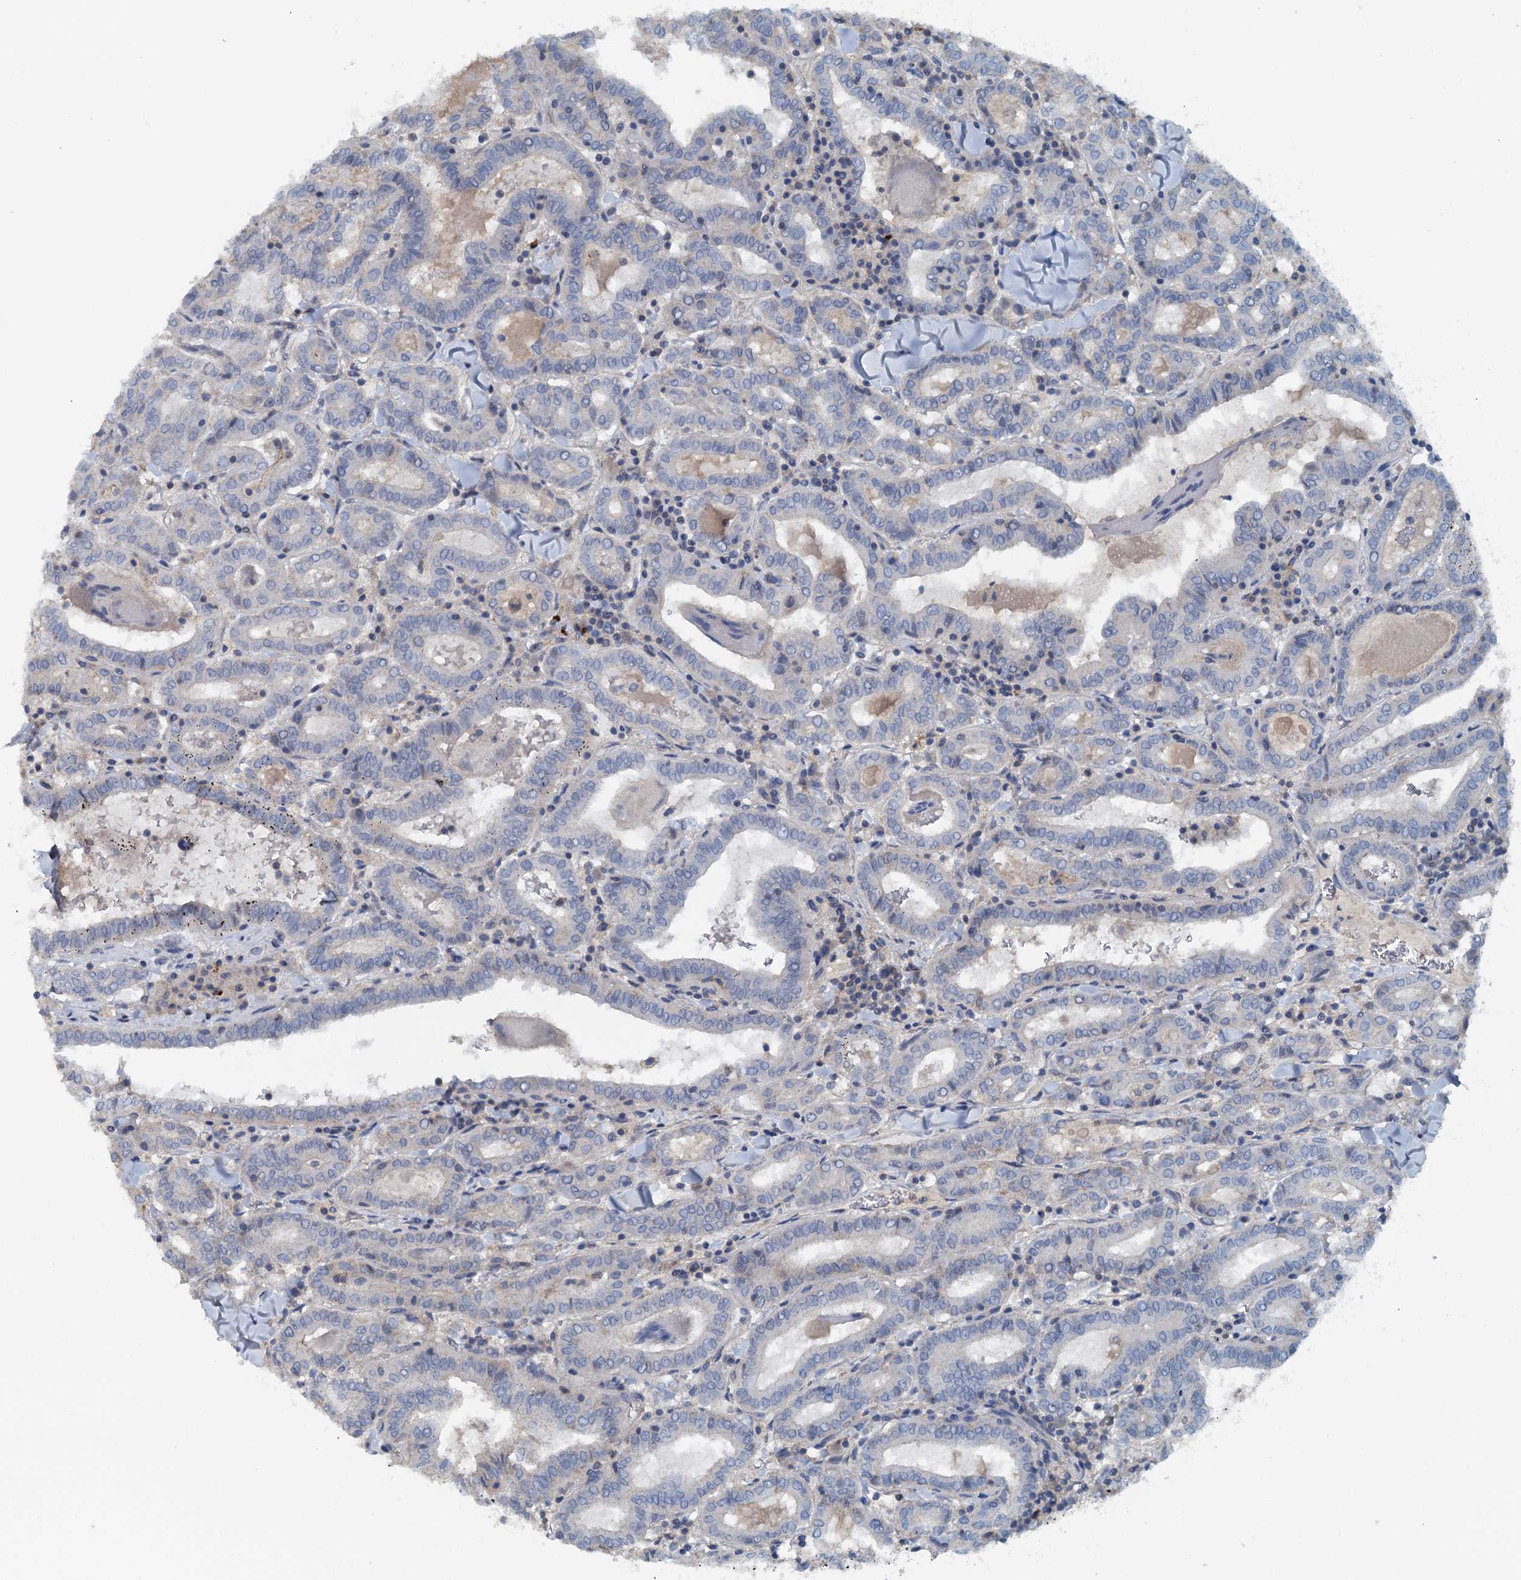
{"staining": {"intensity": "negative", "quantity": "none", "location": "none"}, "tissue": "thyroid cancer", "cell_type": "Tumor cells", "image_type": "cancer", "snomed": [{"axis": "morphology", "description": "Papillary adenocarcinoma, NOS"}, {"axis": "topography", "description": "Thyroid gland"}], "caption": "The immunohistochemistry (IHC) micrograph has no significant positivity in tumor cells of thyroid cancer (papillary adenocarcinoma) tissue.", "gene": "THAP10", "patient": {"sex": "female", "age": 72}}